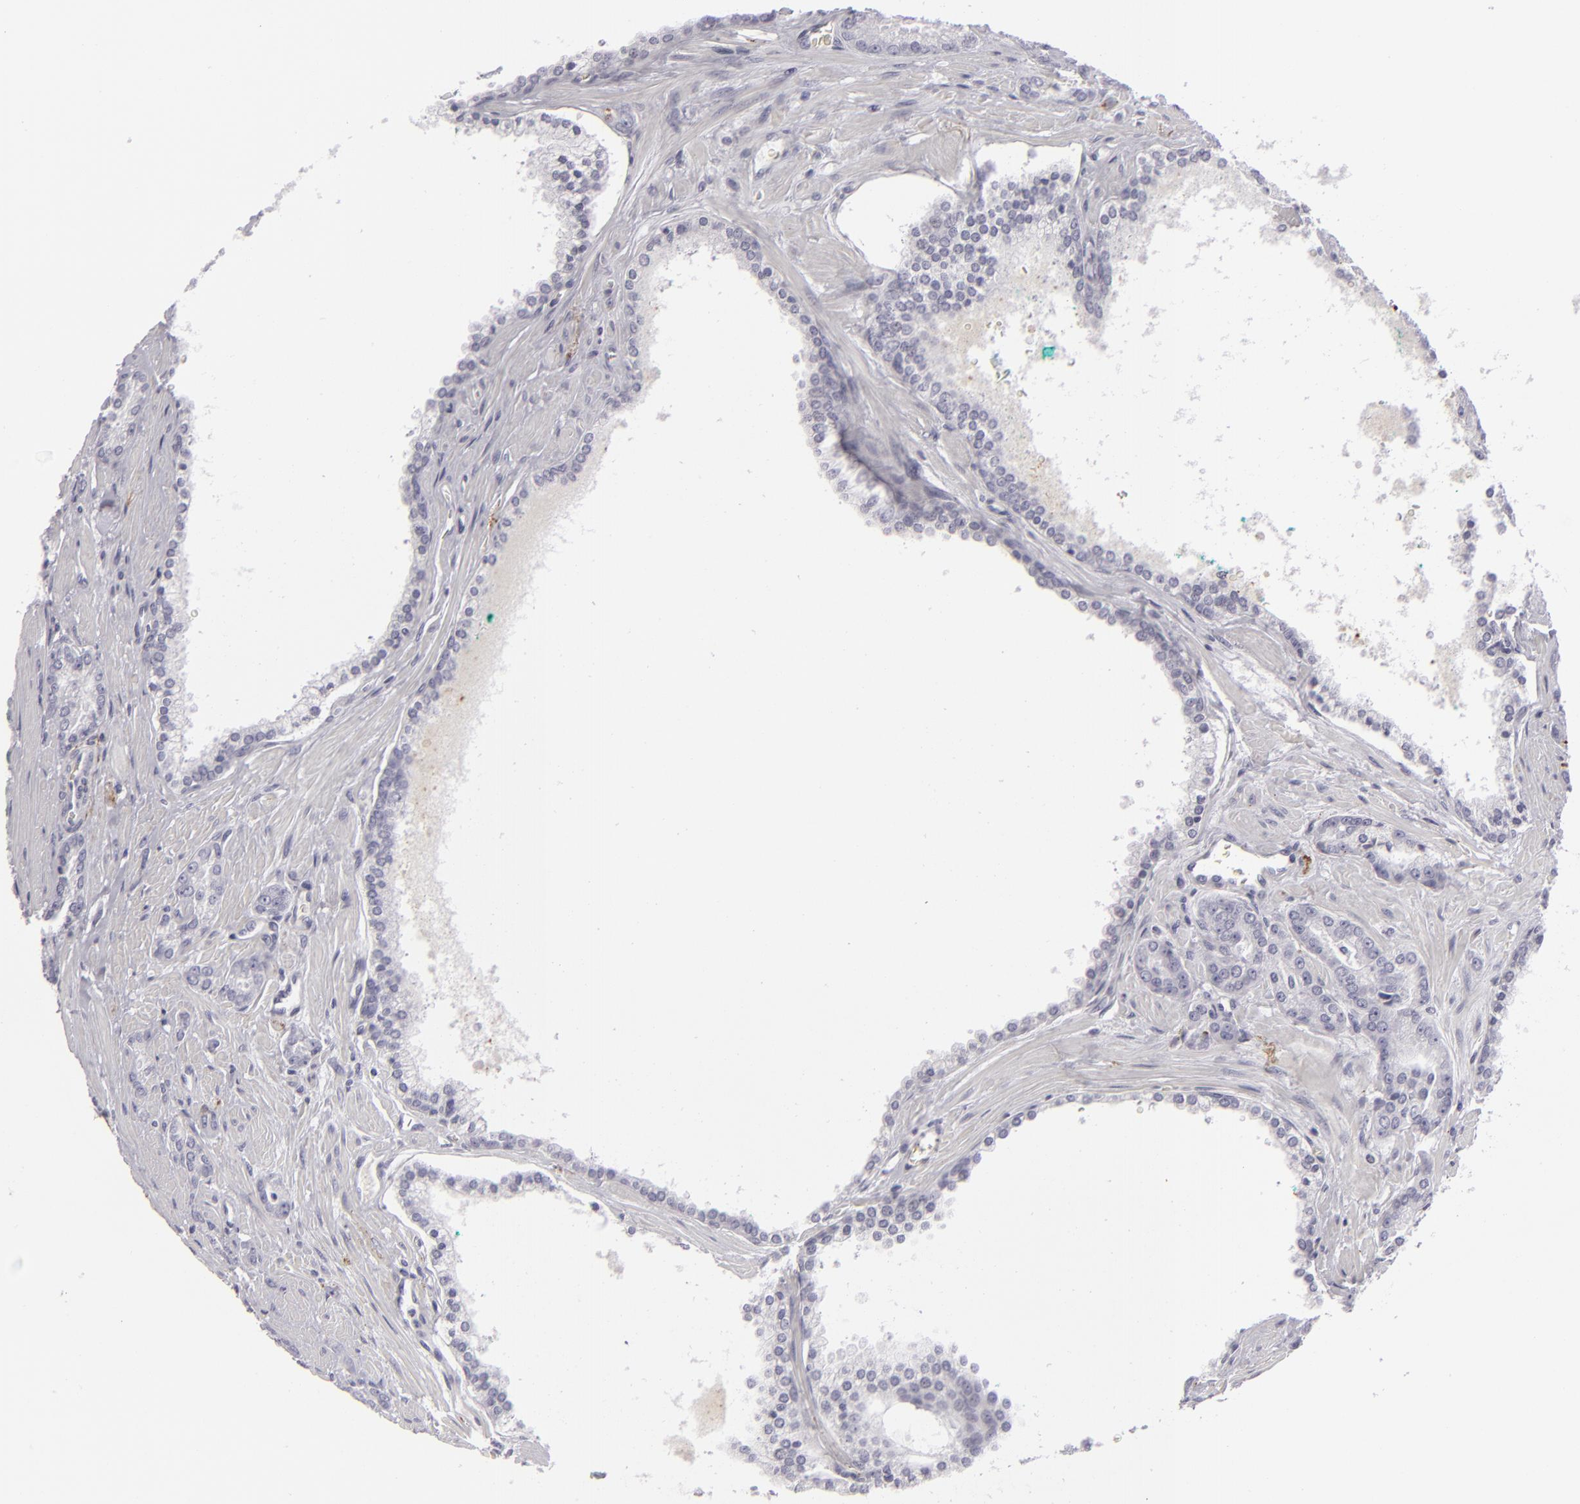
{"staining": {"intensity": "negative", "quantity": "none", "location": "none"}, "tissue": "prostate cancer", "cell_type": "Tumor cells", "image_type": "cancer", "snomed": [{"axis": "morphology", "description": "Adenocarcinoma, High grade"}, {"axis": "topography", "description": "Prostate"}], "caption": "The immunohistochemistry image has no significant expression in tumor cells of adenocarcinoma (high-grade) (prostate) tissue.", "gene": "C9", "patient": {"sex": "male", "age": 71}}